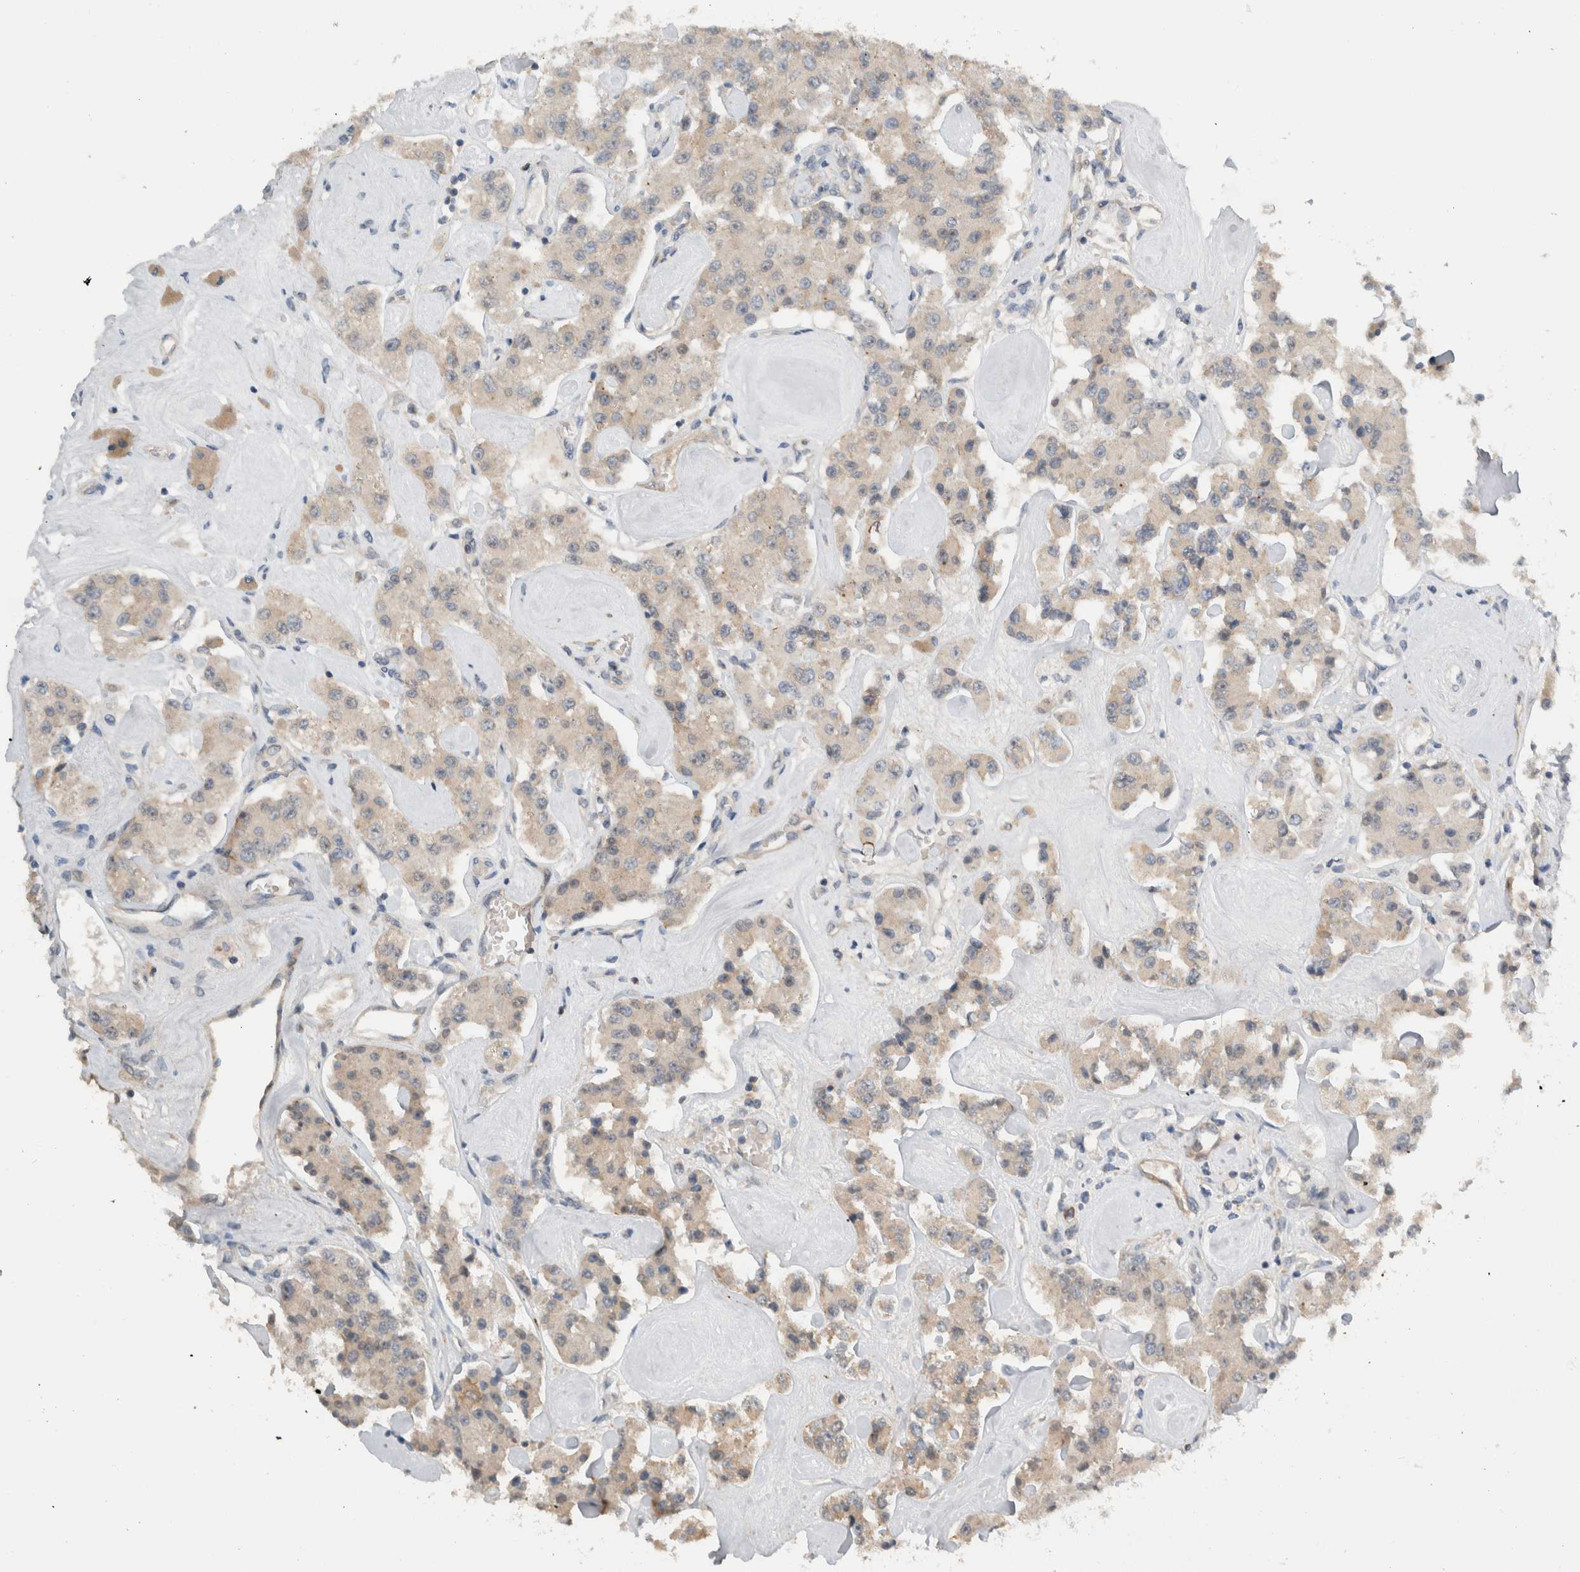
{"staining": {"intensity": "weak", "quantity": ">75%", "location": "cytoplasmic/membranous"}, "tissue": "carcinoid", "cell_type": "Tumor cells", "image_type": "cancer", "snomed": [{"axis": "morphology", "description": "Carcinoid, malignant, NOS"}, {"axis": "topography", "description": "Pancreas"}], "caption": "Protein staining by IHC reveals weak cytoplasmic/membranous expression in about >75% of tumor cells in carcinoid (malignant).", "gene": "MPRIP", "patient": {"sex": "male", "age": 41}}